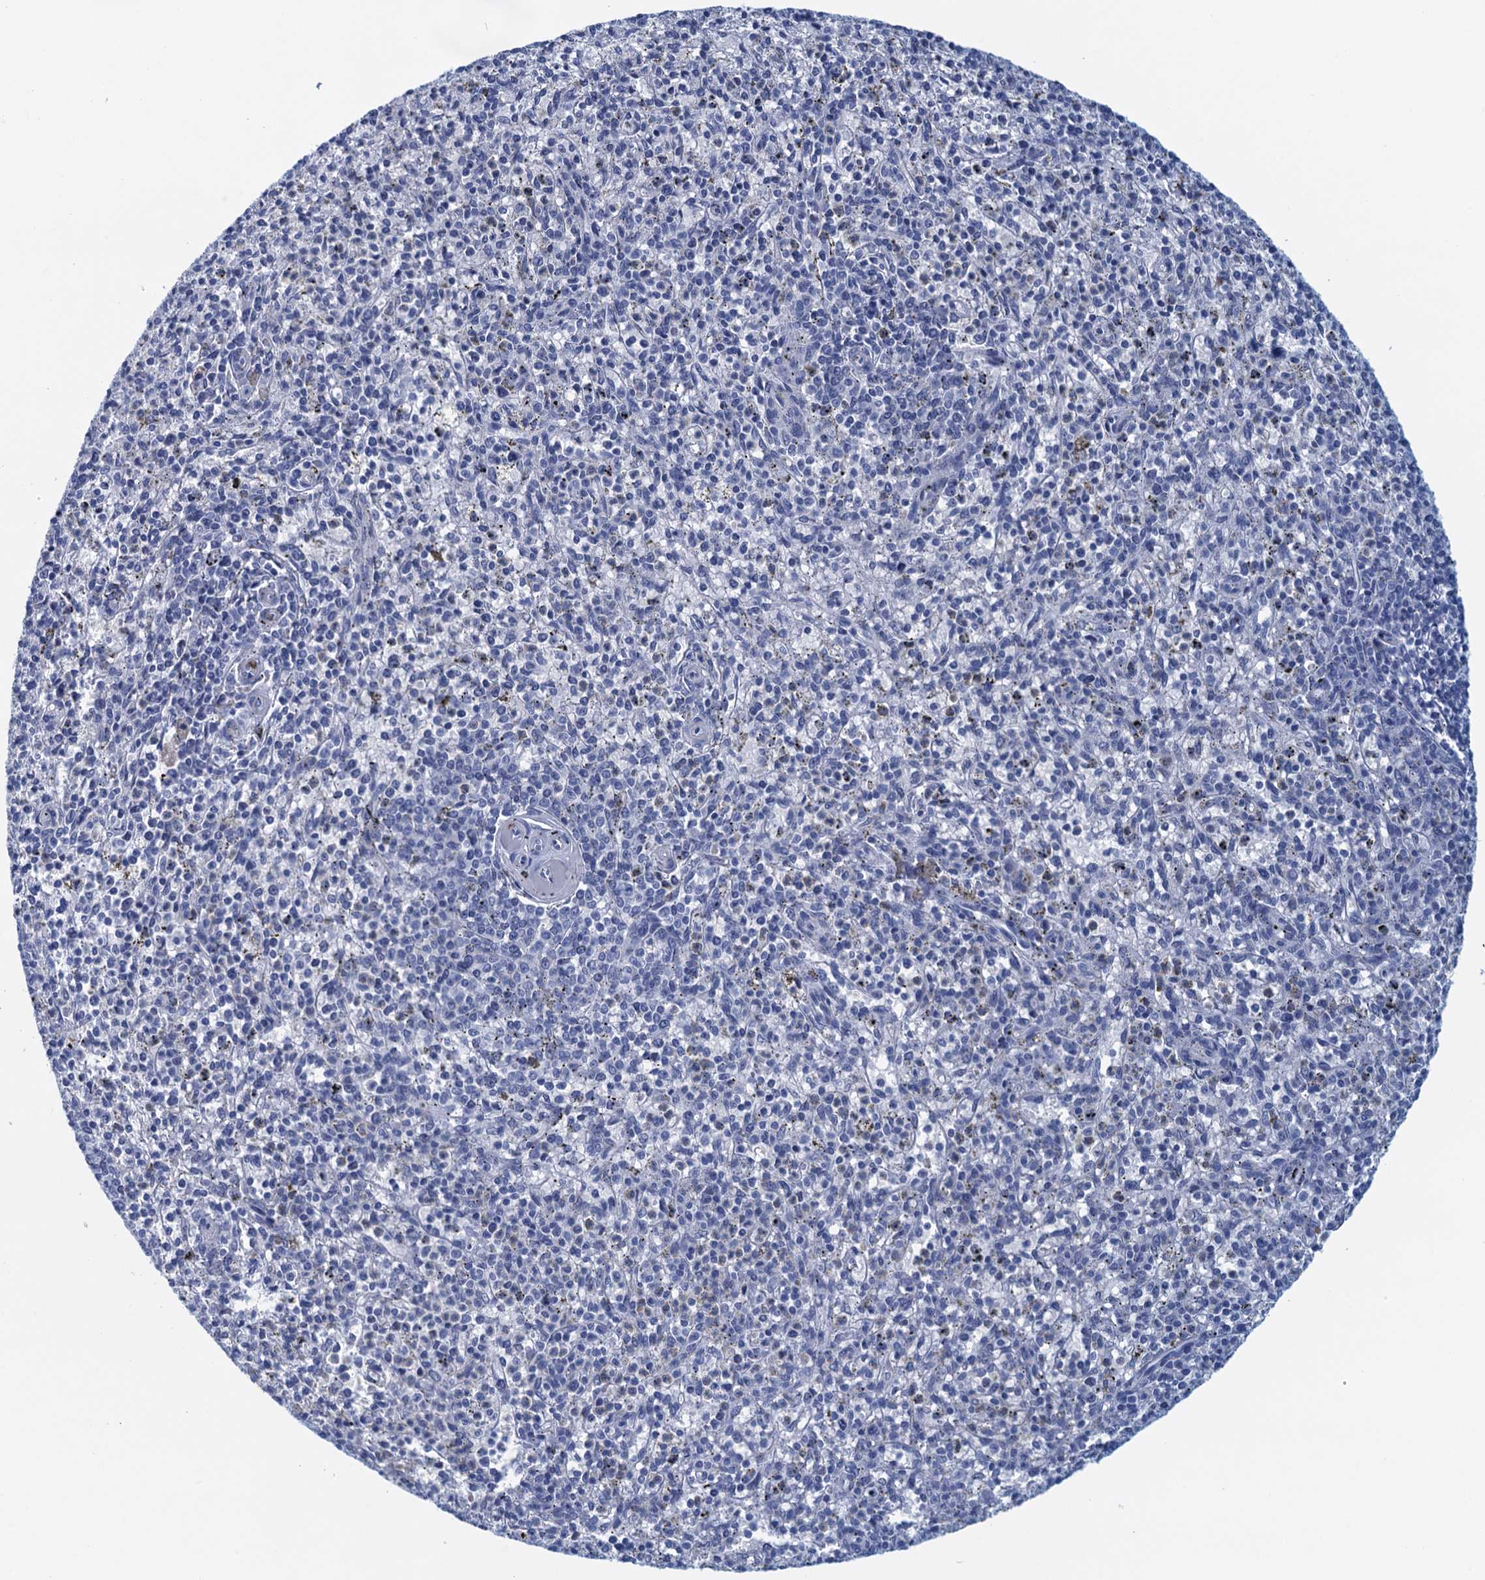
{"staining": {"intensity": "negative", "quantity": "none", "location": "none"}, "tissue": "spleen", "cell_type": "Cells in red pulp", "image_type": "normal", "snomed": [{"axis": "morphology", "description": "Normal tissue, NOS"}, {"axis": "topography", "description": "Spleen"}], "caption": "An IHC photomicrograph of normal spleen is shown. There is no staining in cells in red pulp of spleen.", "gene": "CYP51A1", "patient": {"sex": "male", "age": 72}}